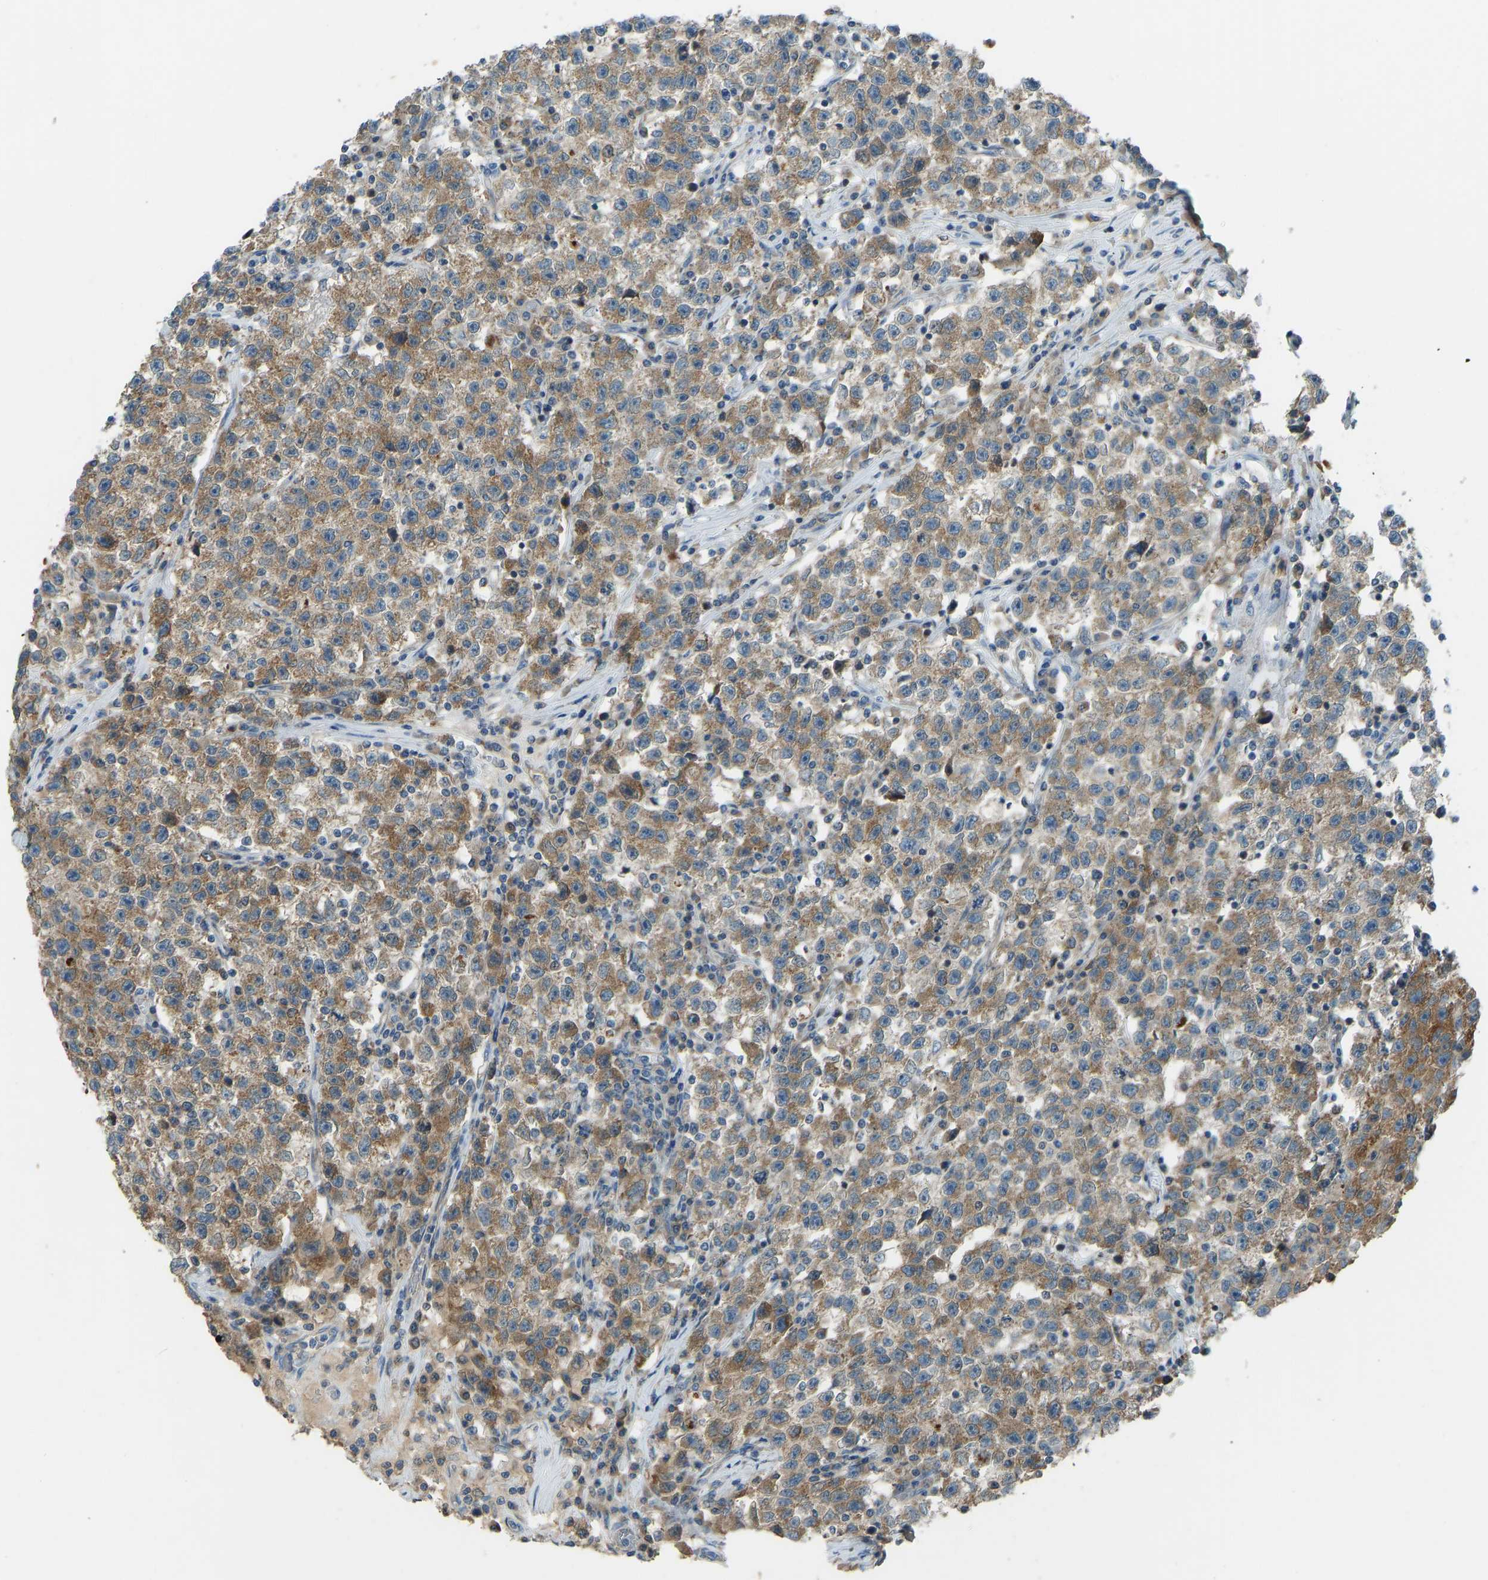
{"staining": {"intensity": "moderate", "quantity": ">75%", "location": "cytoplasmic/membranous"}, "tissue": "testis cancer", "cell_type": "Tumor cells", "image_type": "cancer", "snomed": [{"axis": "morphology", "description": "Seminoma, NOS"}, {"axis": "topography", "description": "Testis"}], "caption": "Seminoma (testis) stained with DAB (3,3'-diaminobenzidine) immunohistochemistry reveals medium levels of moderate cytoplasmic/membranous expression in about >75% of tumor cells.", "gene": "STAU2", "patient": {"sex": "male", "age": 22}}